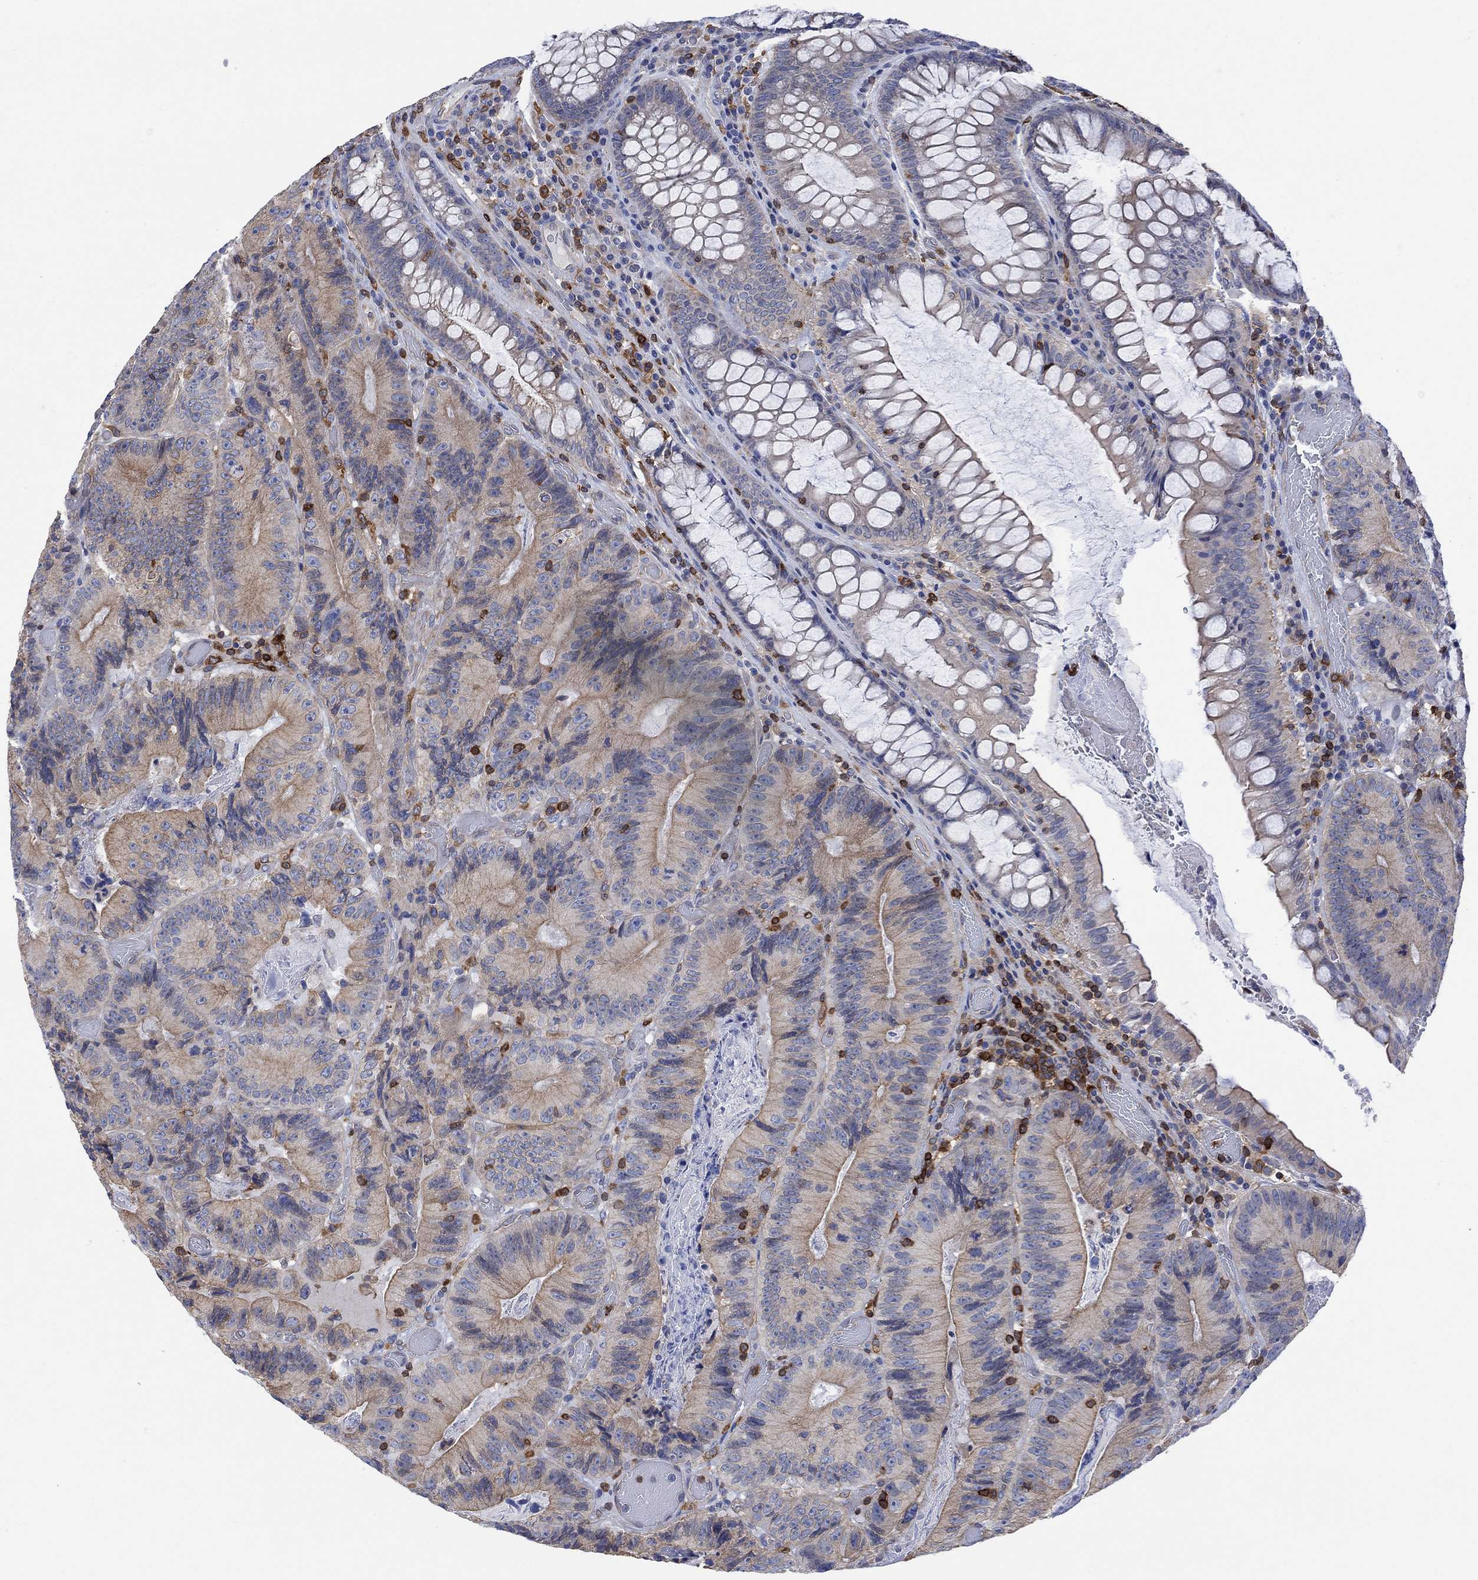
{"staining": {"intensity": "moderate", "quantity": "<25%", "location": "cytoplasmic/membranous"}, "tissue": "colorectal cancer", "cell_type": "Tumor cells", "image_type": "cancer", "snomed": [{"axis": "morphology", "description": "Adenocarcinoma, NOS"}, {"axis": "topography", "description": "Colon"}], "caption": "Adenocarcinoma (colorectal) tissue exhibits moderate cytoplasmic/membranous expression in about <25% of tumor cells, visualized by immunohistochemistry. The staining was performed using DAB to visualize the protein expression in brown, while the nuclei were stained in blue with hematoxylin (Magnification: 20x).", "gene": "GBP5", "patient": {"sex": "female", "age": 86}}